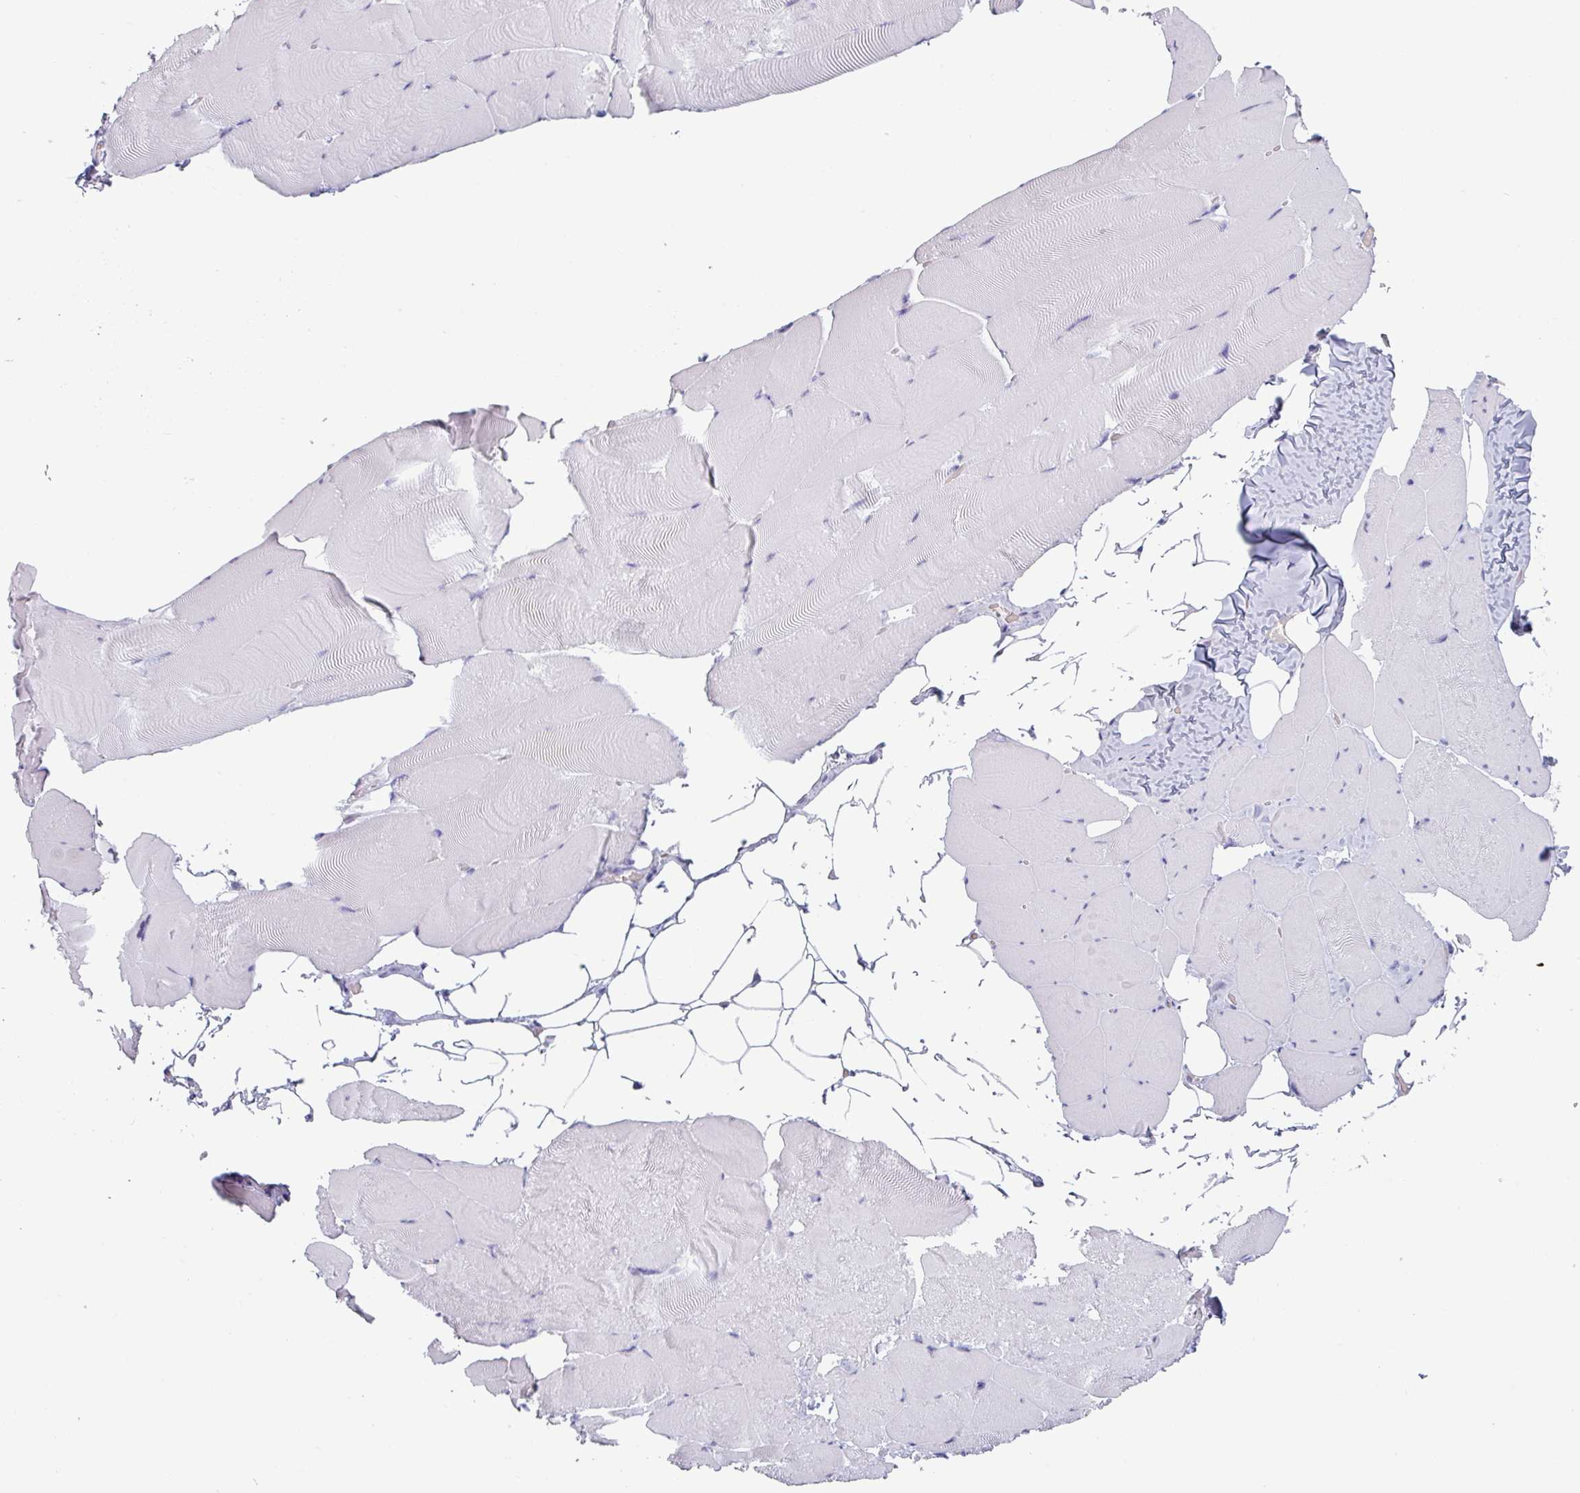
{"staining": {"intensity": "negative", "quantity": "none", "location": "none"}, "tissue": "skeletal muscle", "cell_type": "Myocytes", "image_type": "normal", "snomed": [{"axis": "morphology", "description": "Normal tissue, NOS"}, {"axis": "topography", "description": "Skeletal muscle"}], "caption": "Protein analysis of normal skeletal muscle demonstrates no significant positivity in myocytes.", "gene": "CRYBB2", "patient": {"sex": "female", "age": 64}}